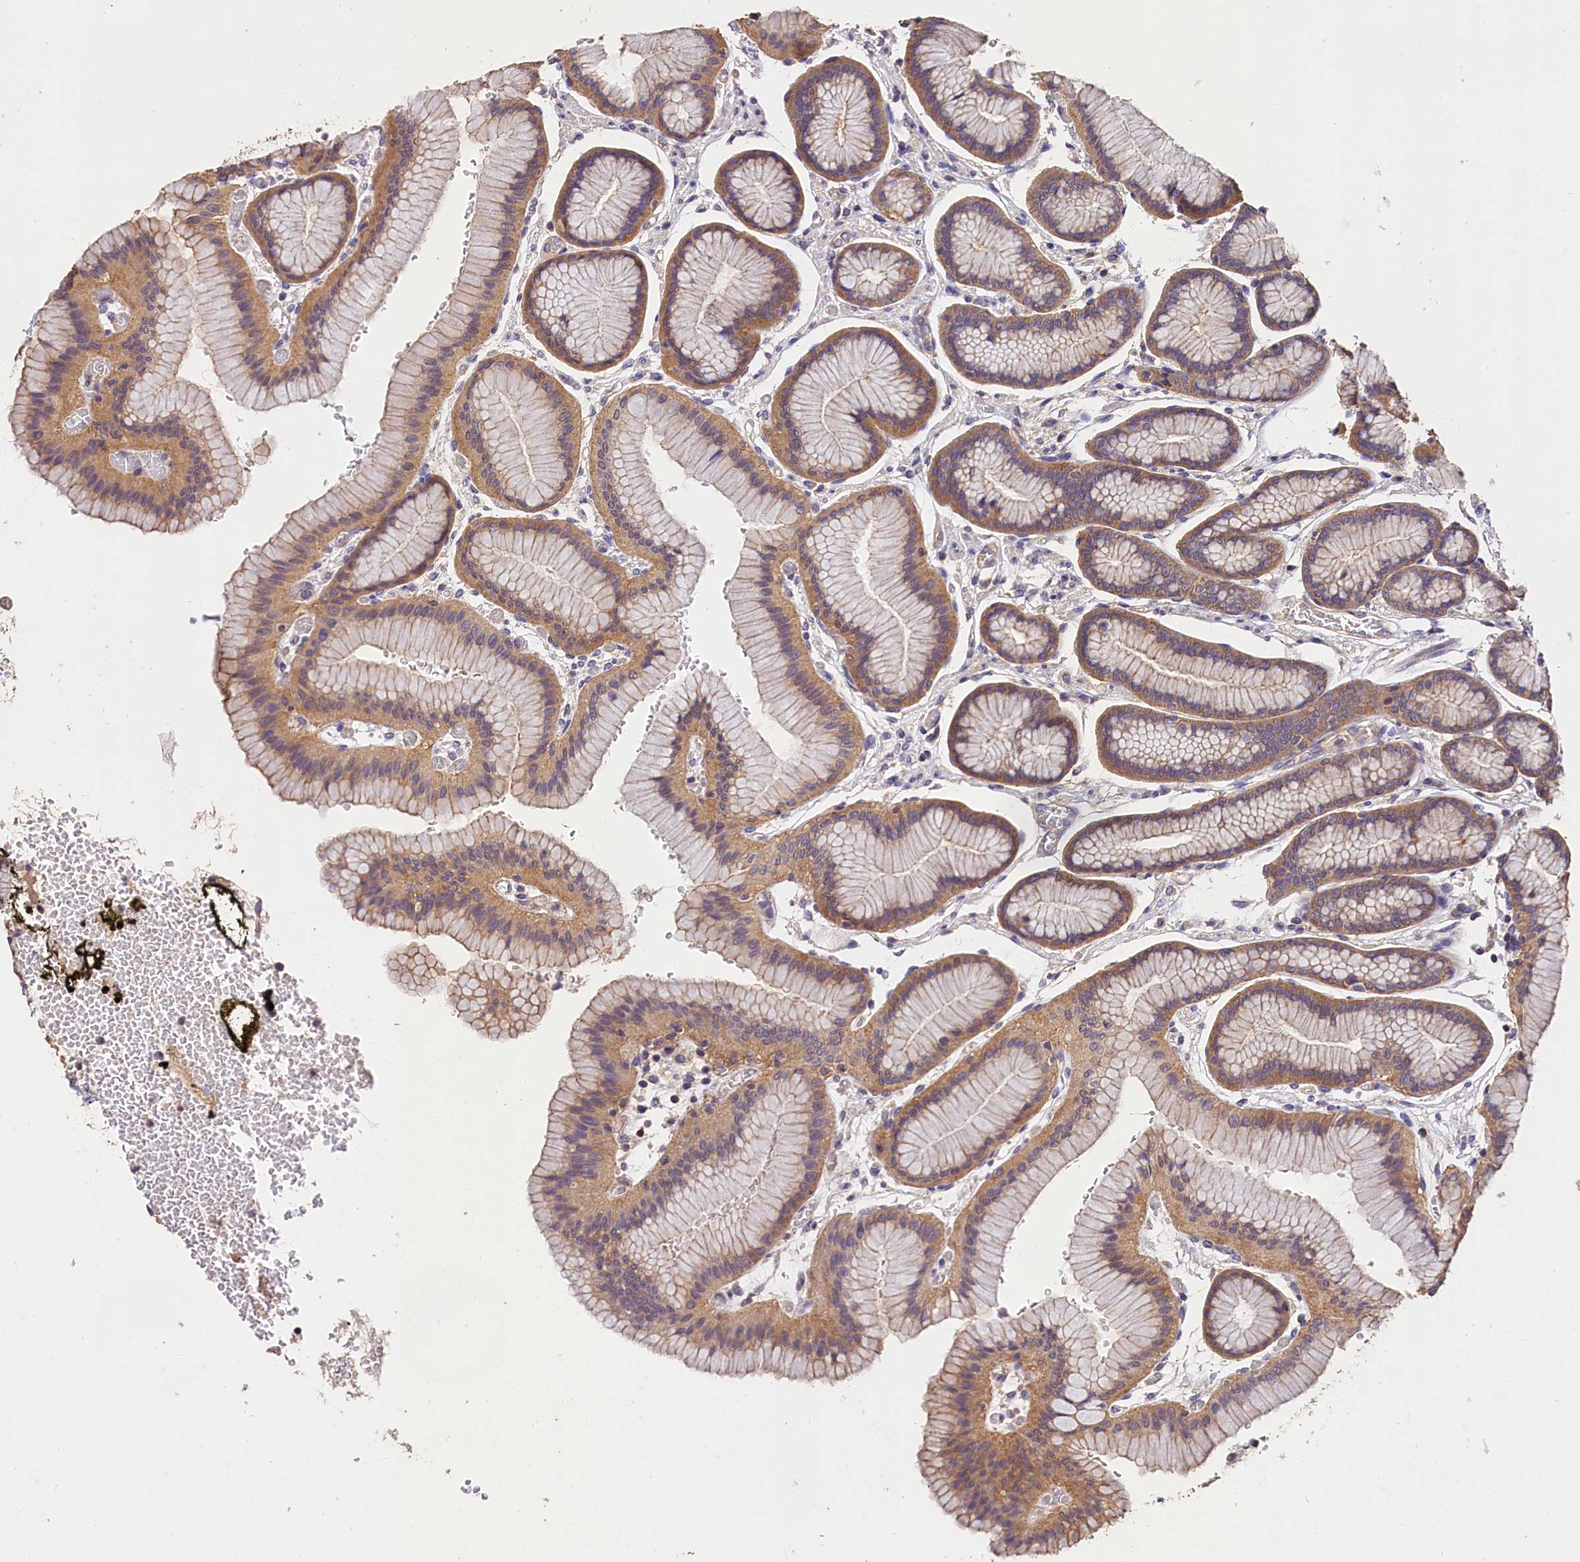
{"staining": {"intensity": "moderate", "quantity": ">75%", "location": "cytoplasmic/membranous"}, "tissue": "stomach", "cell_type": "Glandular cells", "image_type": "normal", "snomed": [{"axis": "morphology", "description": "Normal tissue, NOS"}, {"axis": "morphology", "description": "Adenocarcinoma, NOS"}, {"axis": "morphology", "description": "Adenocarcinoma, High grade"}, {"axis": "topography", "description": "Stomach, upper"}, {"axis": "topography", "description": "Stomach"}], "caption": "Immunohistochemical staining of normal human stomach exhibits >75% levels of moderate cytoplasmic/membranous protein expression in approximately >75% of glandular cells. (IHC, brightfield microscopy, high magnification).", "gene": "OAS3", "patient": {"sex": "female", "age": 65}}